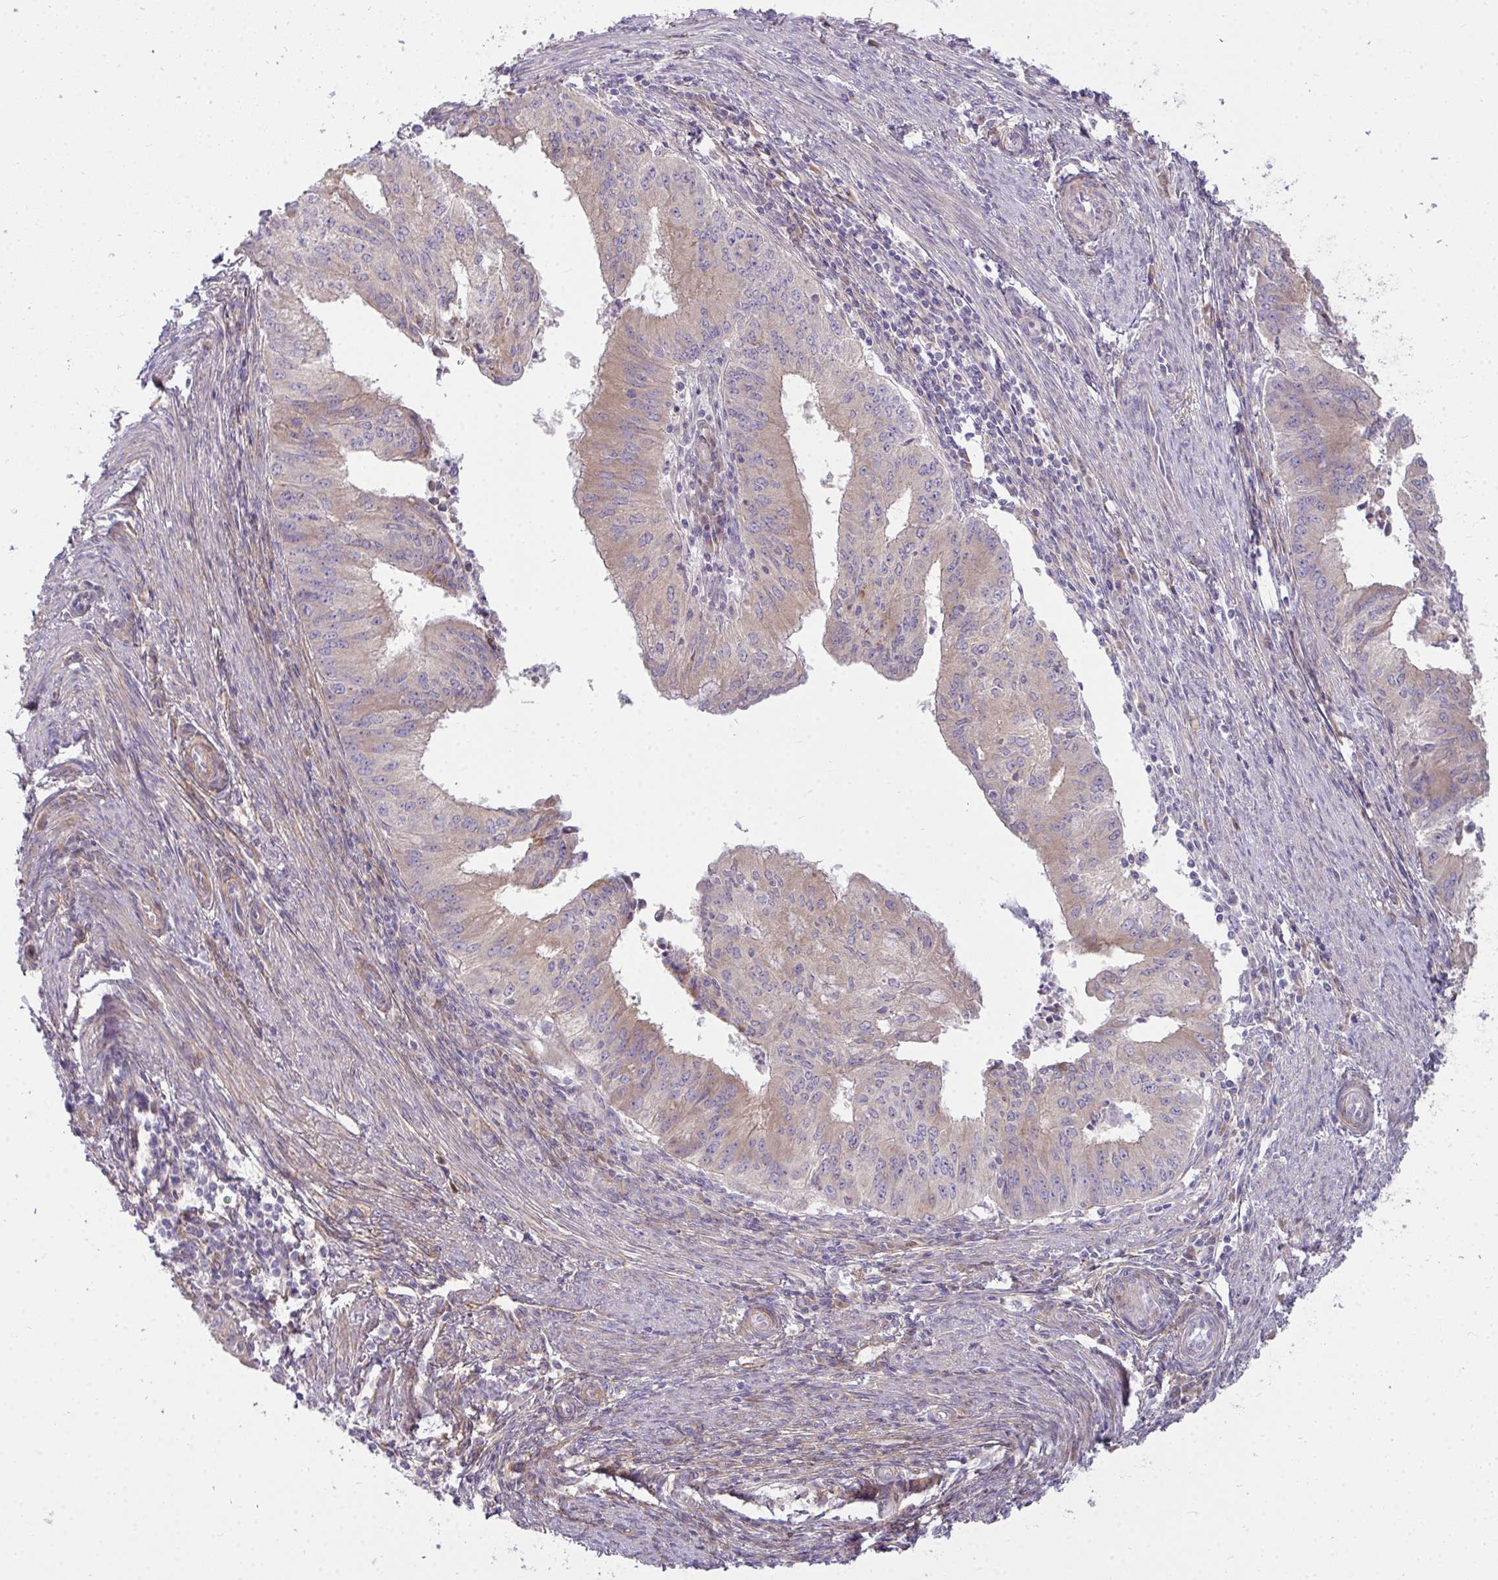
{"staining": {"intensity": "weak", "quantity": "25%-75%", "location": "cytoplasmic/membranous"}, "tissue": "endometrial cancer", "cell_type": "Tumor cells", "image_type": "cancer", "snomed": [{"axis": "morphology", "description": "Adenocarcinoma, NOS"}, {"axis": "topography", "description": "Endometrium"}], "caption": "Immunohistochemistry of endometrial adenocarcinoma shows low levels of weak cytoplasmic/membranous expression in about 25%-75% of tumor cells. Using DAB (brown) and hematoxylin (blue) stains, captured at high magnification using brightfield microscopy.", "gene": "SH2D1B", "patient": {"sex": "female", "age": 50}}